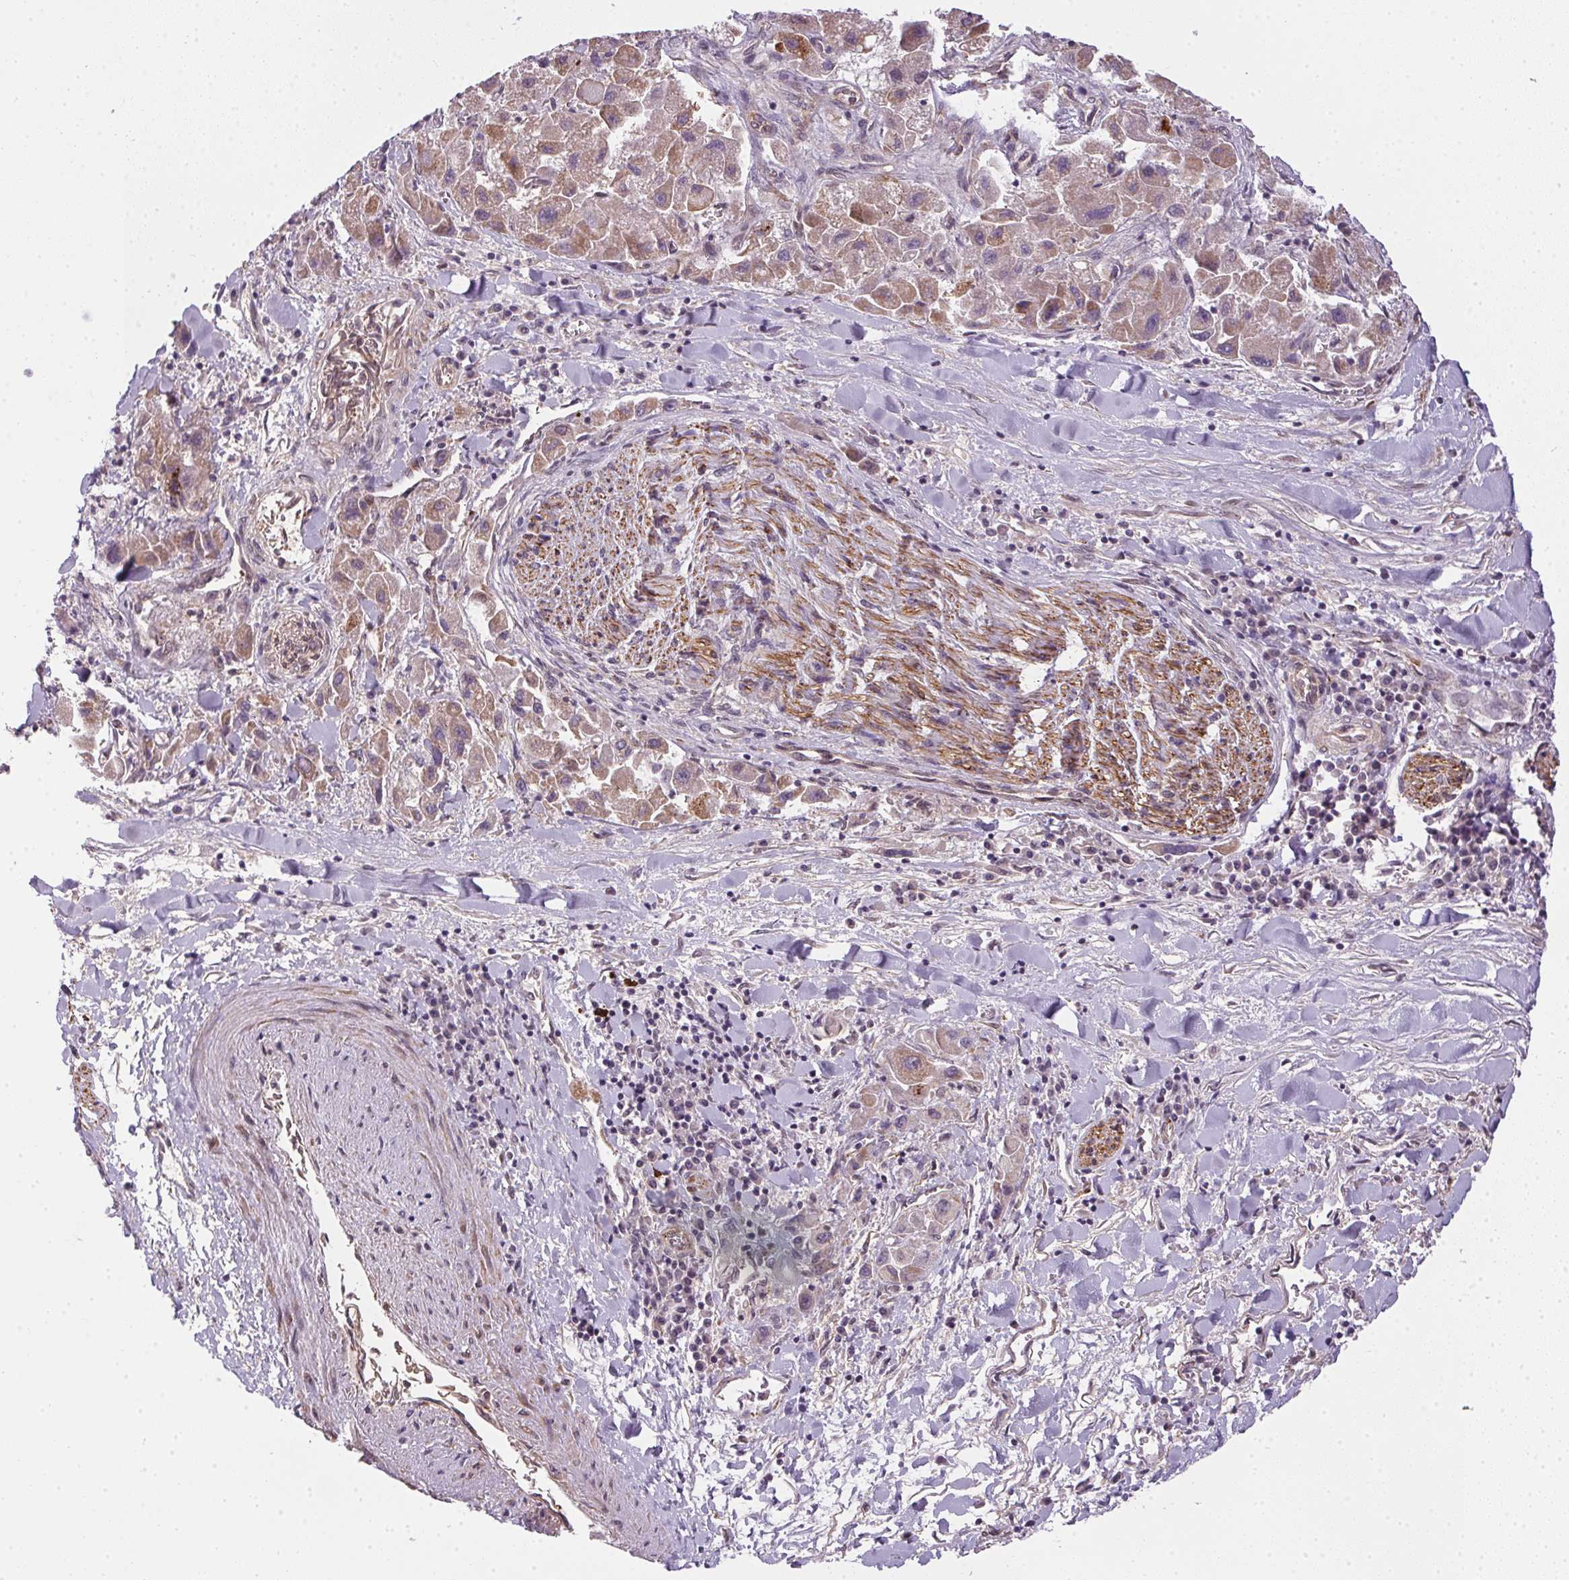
{"staining": {"intensity": "weak", "quantity": ">75%", "location": "cytoplasmic/membranous"}, "tissue": "liver cancer", "cell_type": "Tumor cells", "image_type": "cancer", "snomed": [{"axis": "morphology", "description": "Carcinoma, Hepatocellular, NOS"}, {"axis": "topography", "description": "Liver"}], "caption": "IHC of human liver cancer (hepatocellular carcinoma) shows low levels of weak cytoplasmic/membranous expression in approximately >75% of tumor cells.", "gene": "CFAP92", "patient": {"sex": "male", "age": 24}}